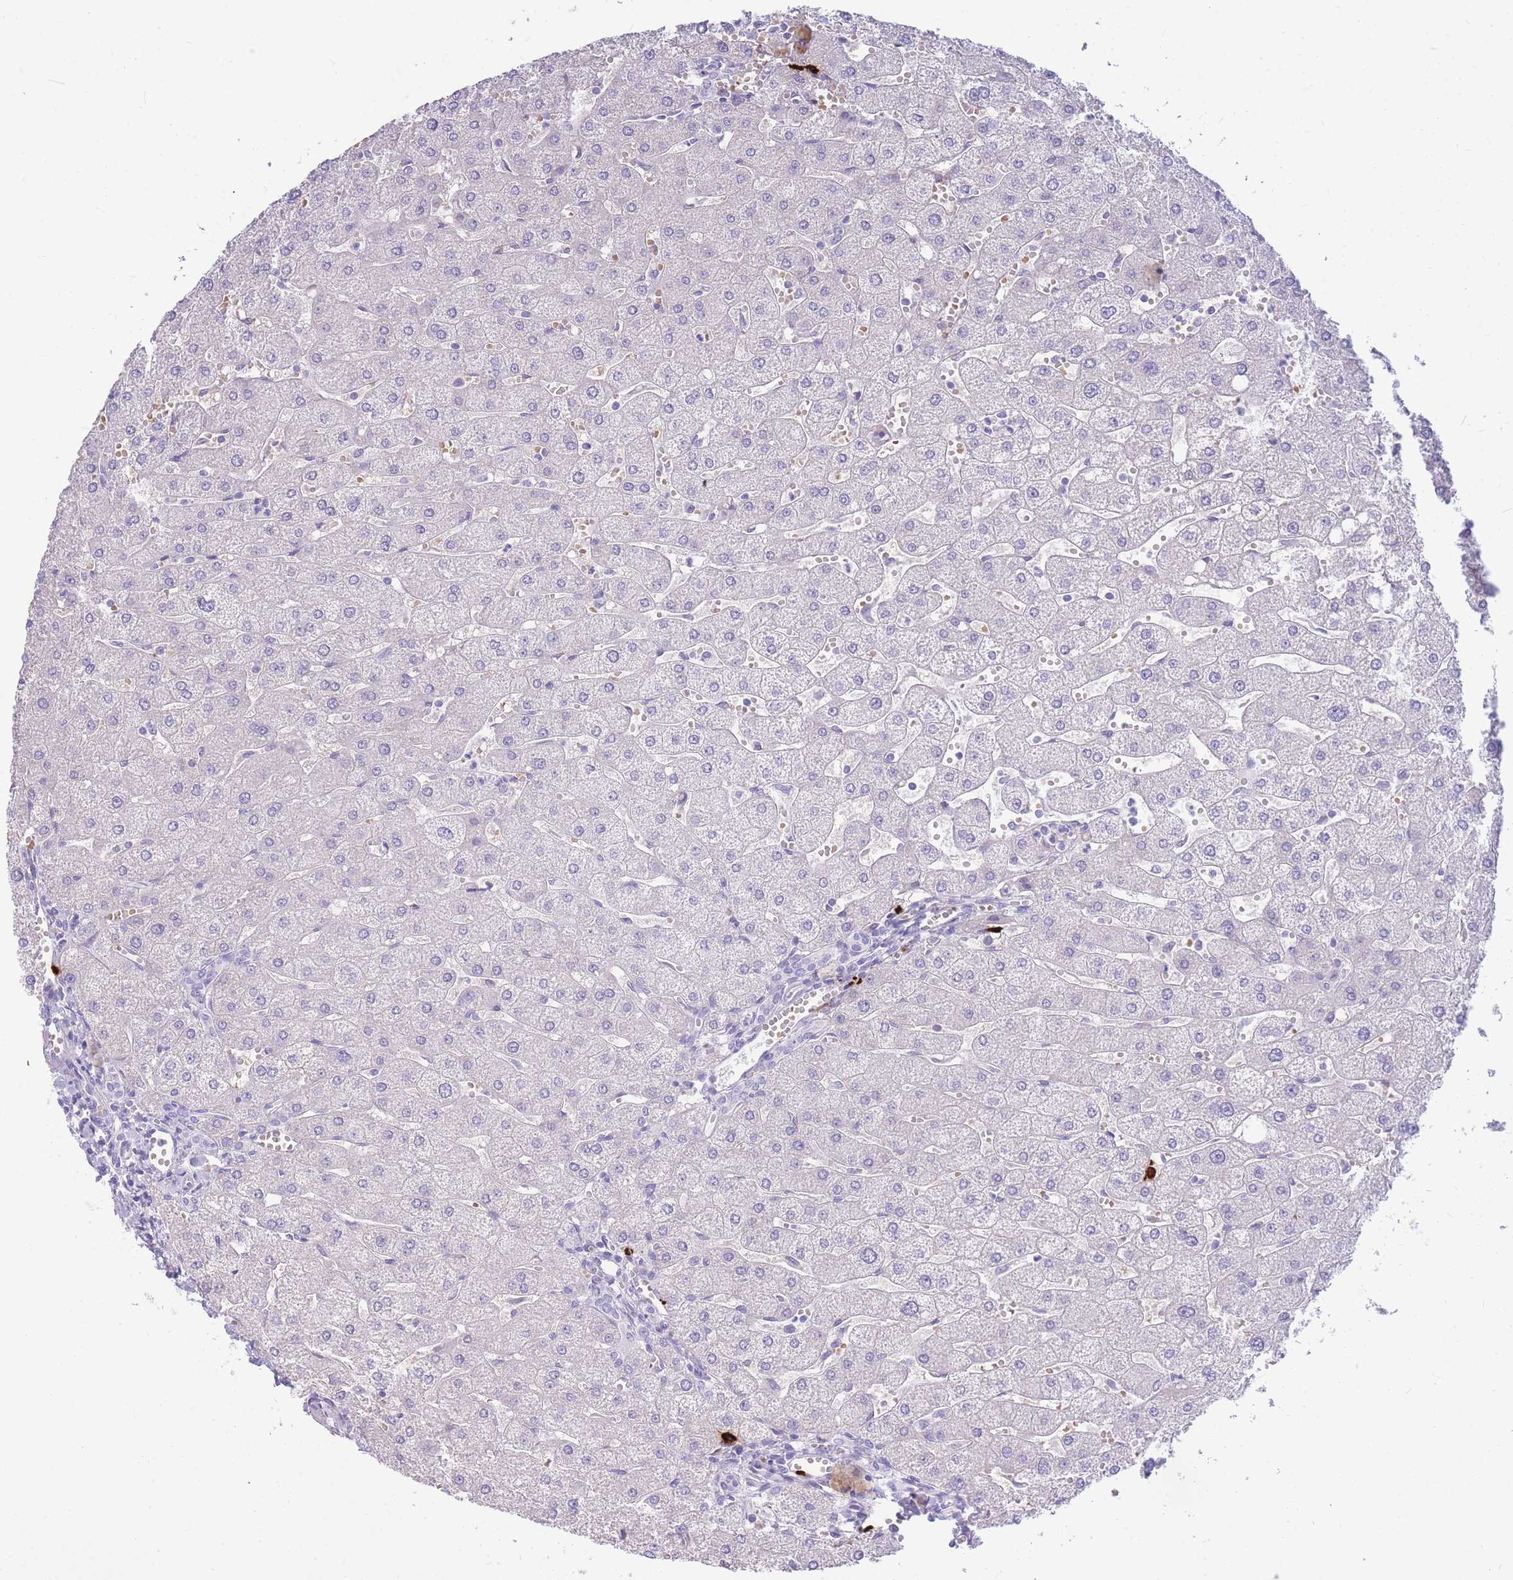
{"staining": {"intensity": "negative", "quantity": "none", "location": "none"}, "tissue": "liver", "cell_type": "Cholangiocytes", "image_type": "normal", "snomed": [{"axis": "morphology", "description": "Normal tissue, NOS"}, {"axis": "topography", "description": "Liver"}], "caption": "High power microscopy photomicrograph of an immunohistochemistry image of benign liver, revealing no significant staining in cholangiocytes.", "gene": "TPSAB1", "patient": {"sex": "male", "age": 67}}